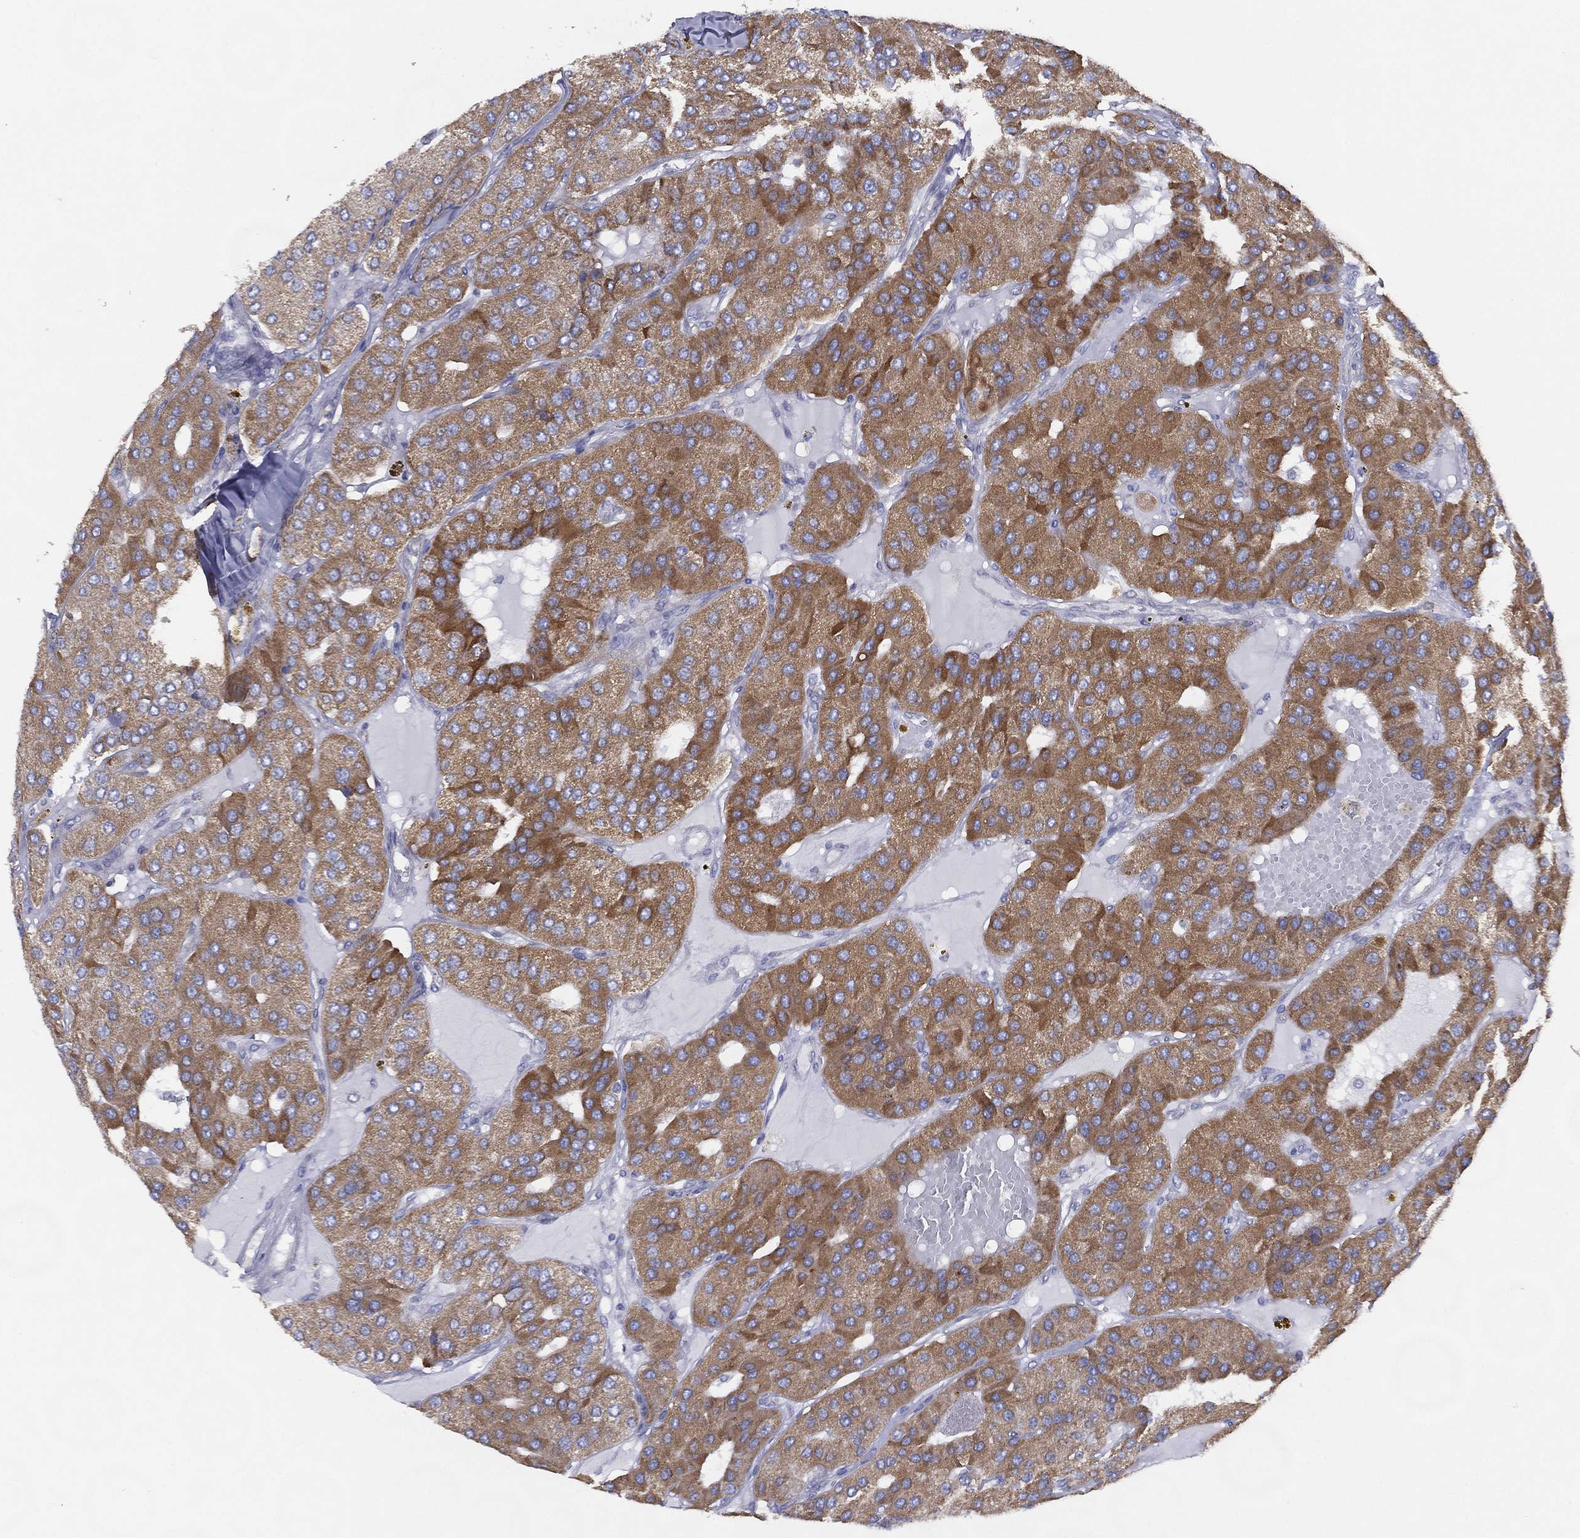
{"staining": {"intensity": "moderate", "quantity": ">75%", "location": "cytoplasmic/membranous"}, "tissue": "parathyroid gland", "cell_type": "Glandular cells", "image_type": "normal", "snomed": [{"axis": "morphology", "description": "Normal tissue, NOS"}, {"axis": "morphology", "description": "Adenoma, NOS"}, {"axis": "topography", "description": "Parathyroid gland"}], "caption": "Moderate cytoplasmic/membranous staining for a protein is identified in about >75% of glandular cells of normal parathyroid gland using immunohistochemistry.", "gene": "ZNF223", "patient": {"sex": "female", "age": 86}}